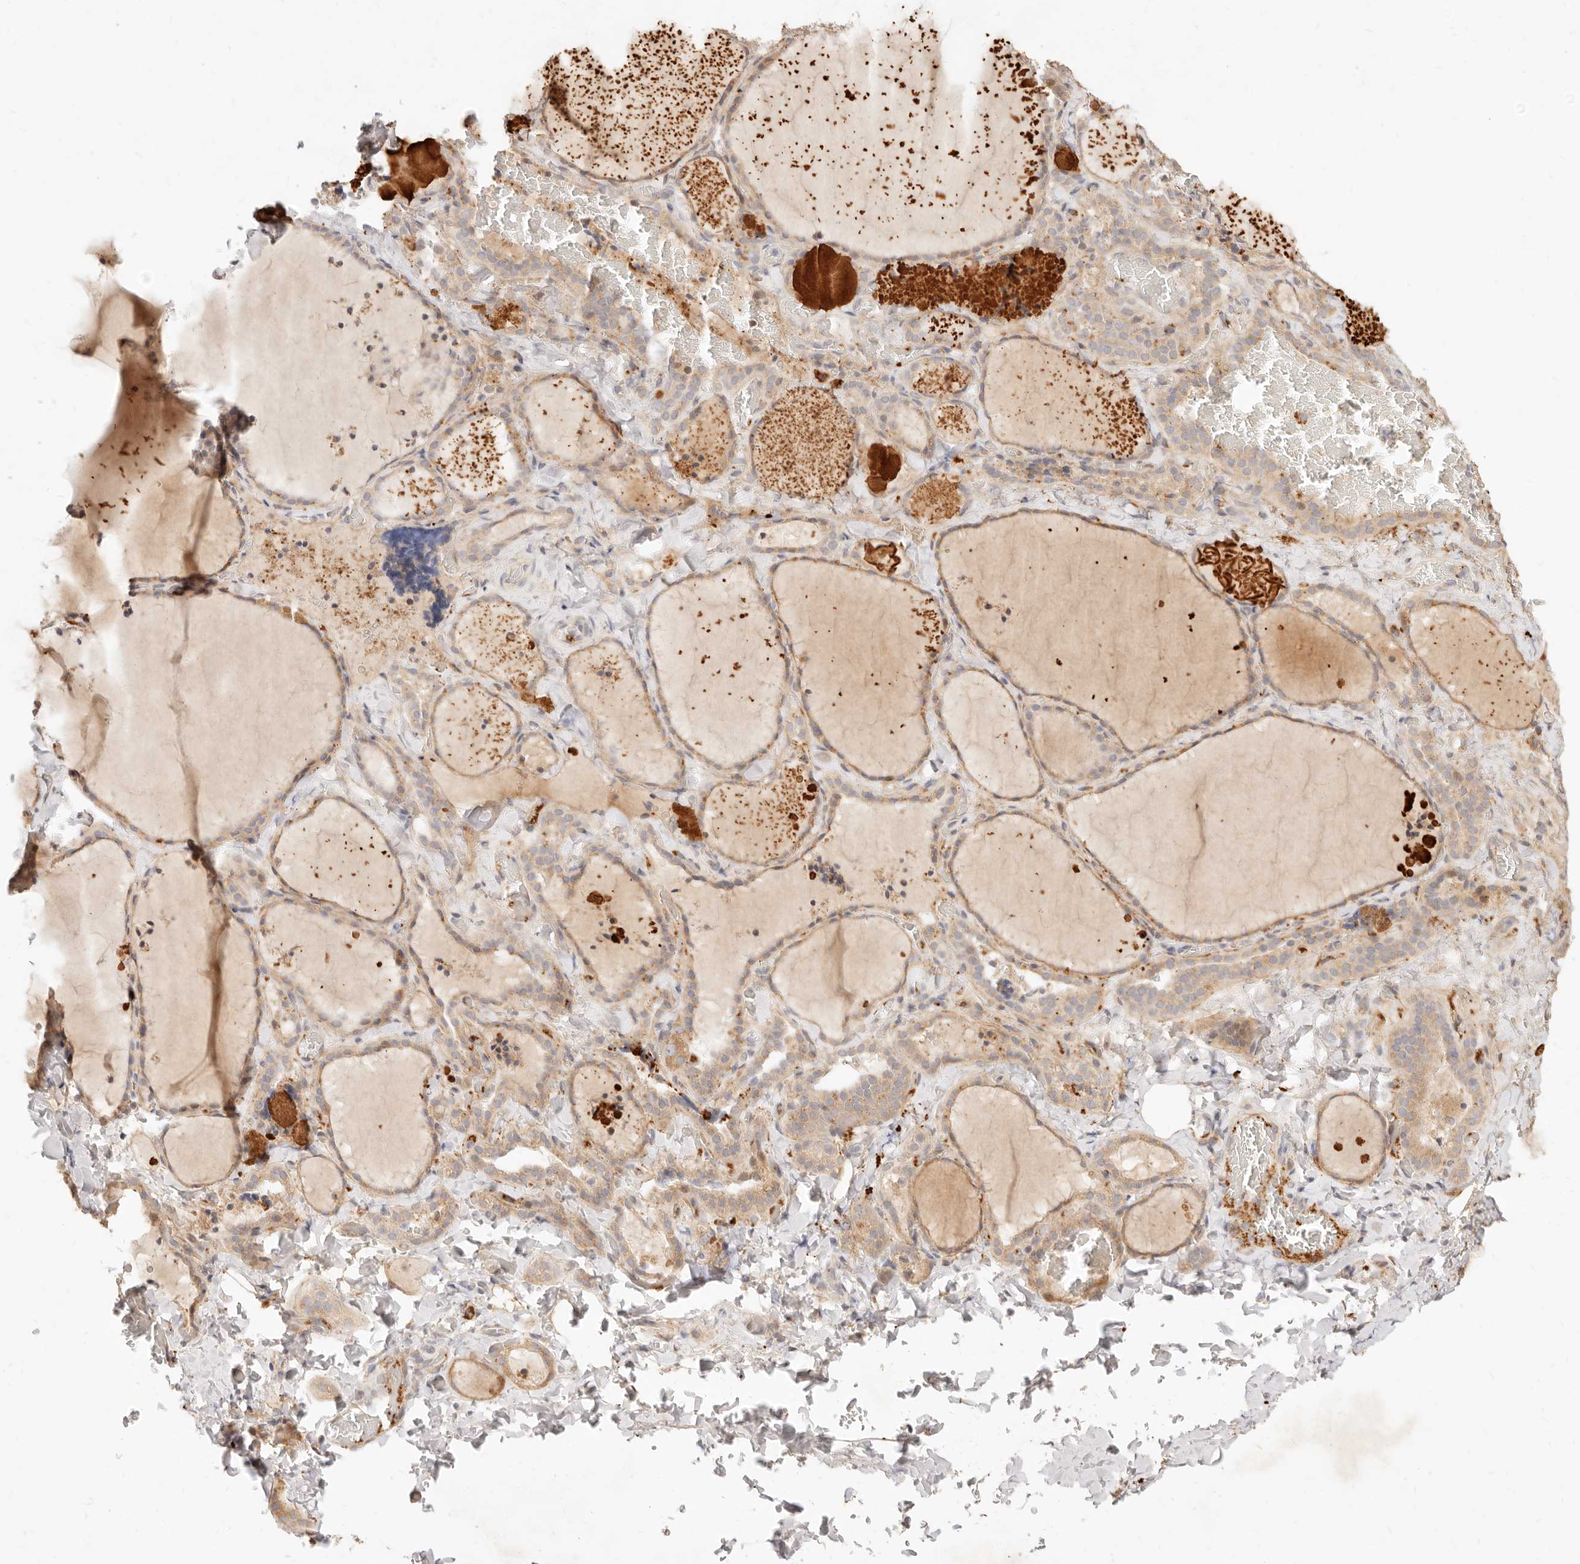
{"staining": {"intensity": "moderate", "quantity": ">75%", "location": "cytoplasmic/membranous"}, "tissue": "thyroid gland", "cell_type": "Glandular cells", "image_type": "normal", "snomed": [{"axis": "morphology", "description": "Normal tissue, NOS"}, {"axis": "topography", "description": "Thyroid gland"}], "caption": "Protein staining by immunohistochemistry exhibits moderate cytoplasmic/membranous staining in about >75% of glandular cells in unremarkable thyroid gland. The staining was performed using DAB to visualize the protein expression in brown, while the nuclei were stained in blue with hematoxylin (Magnification: 20x).", "gene": "UBXN10", "patient": {"sex": "female", "age": 22}}